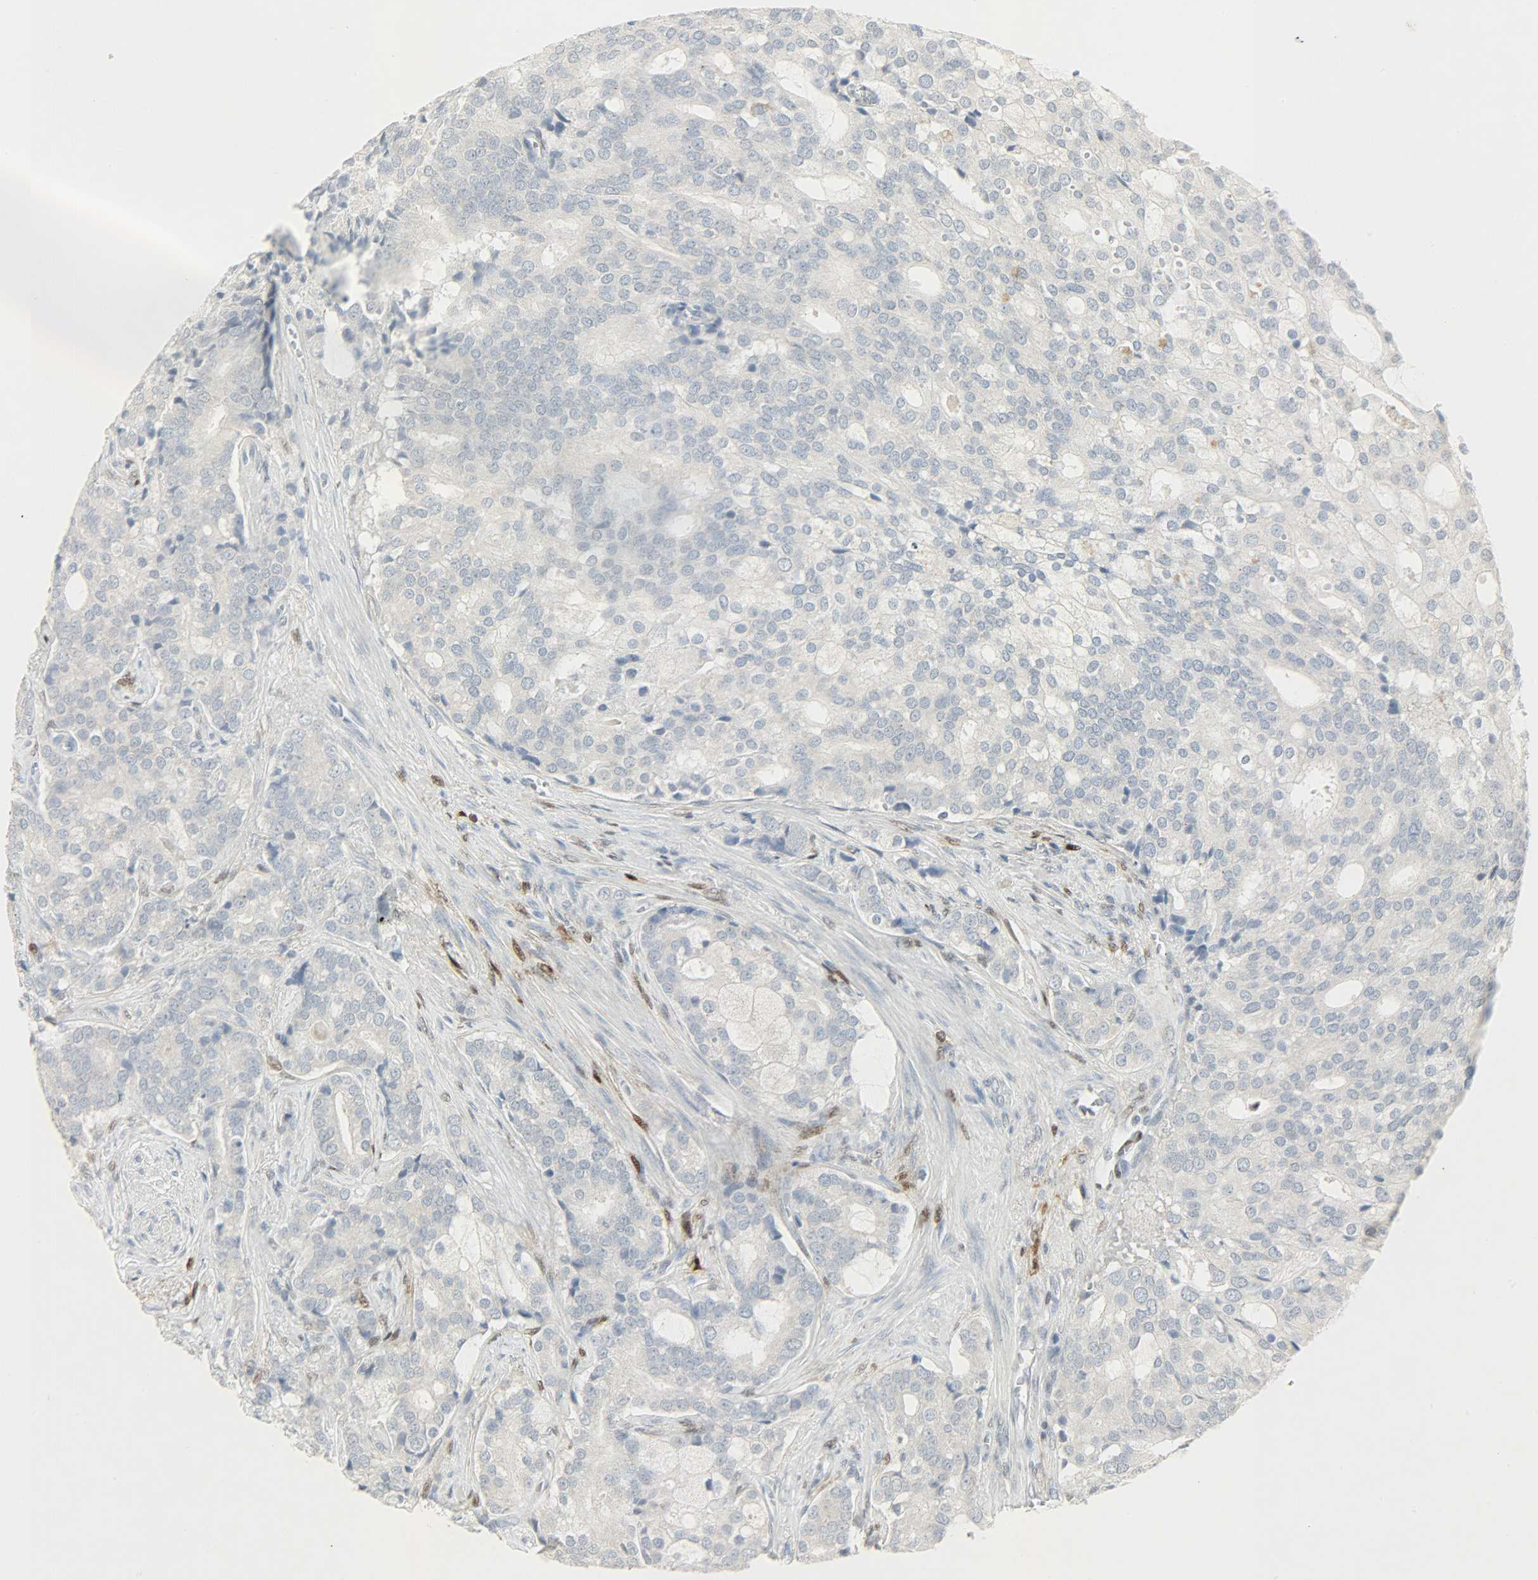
{"staining": {"intensity": "weak", "quantity": "25%-75%", "location": "cytoplasmic/membranous"}, "tissue": "prostate cancer", "cell_type": "Tumor cells", "image_type": "cancer", "snomed": [{"axis": "morphology", "description": "Adenocarcinoma, Low grade"}, {"axis": "topography", "description": "Prostate"}], "caption": "A low amount of weak cytoplasmic/membranous positivity is present in approximately 25%-75% of tumor cells in prostate low-grade adenocarcinoma tissue.", "gene": "CAMK4", "patient": {"sex": "male", "age": 58}}